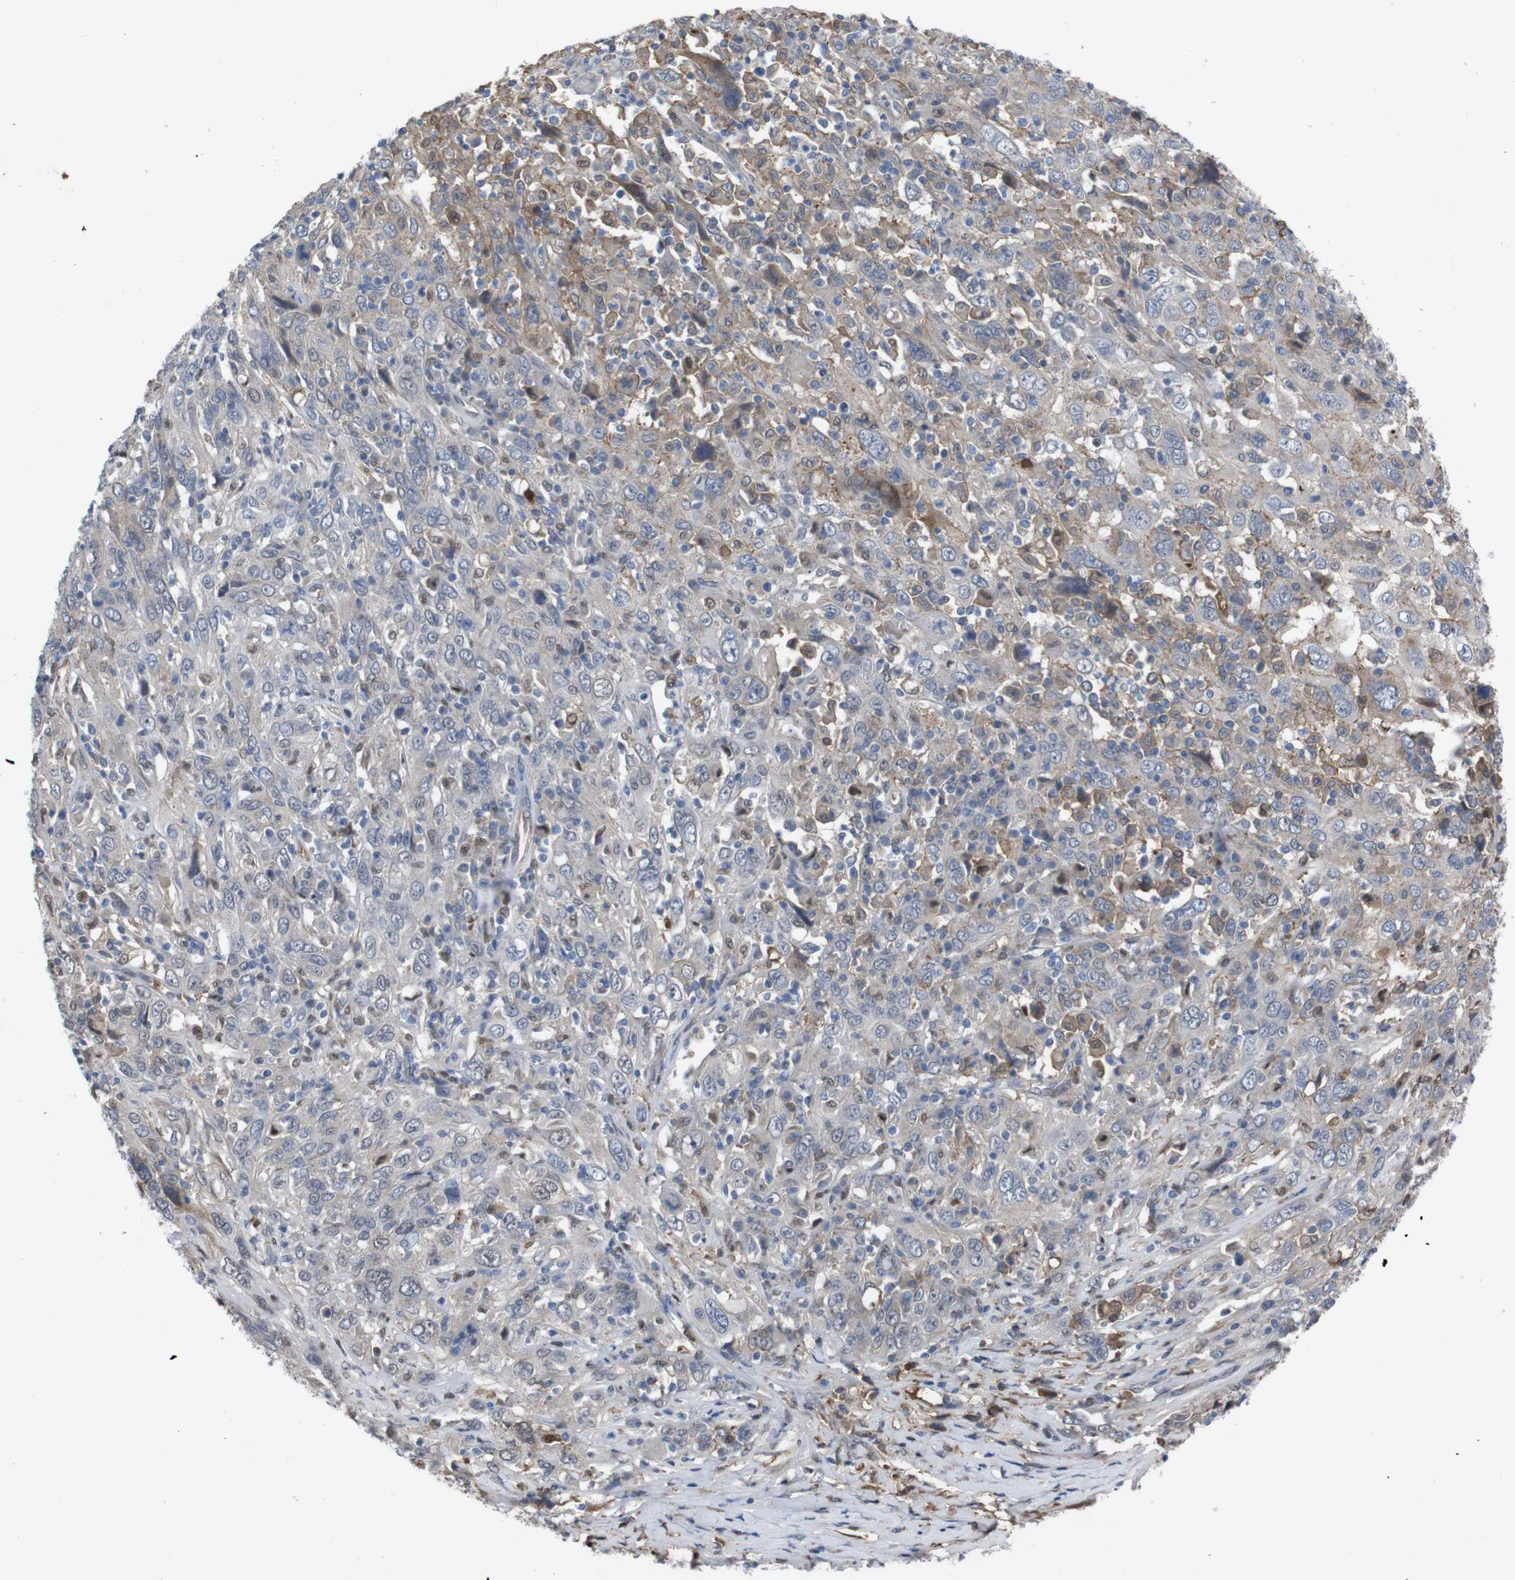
{"staining": {"intensity": "weak", "quantity": "<25%", "location": "cytoplasmic/membranous"}, "tissue": "cervical cancer", "cell_type": "Tumor cells", "image_type": "cancer", "snomed": [{"axis": "morphology", "description": "Squamous cell carcinoma, NOS"}, {"axis": "topography", "description": "Cervix"}], "caption": "DAB immunohistochemical staining of human cervical squamous cell carcinoma shows no significant expression in tumor cells. The staining was performed using DAB to visualize the protein expression in brown, while the nuclei were stained in blue with hematoxylin (Magnification: 20x).", "gene": "SPTB", "patient": {"sex": "female", "age": 46}}